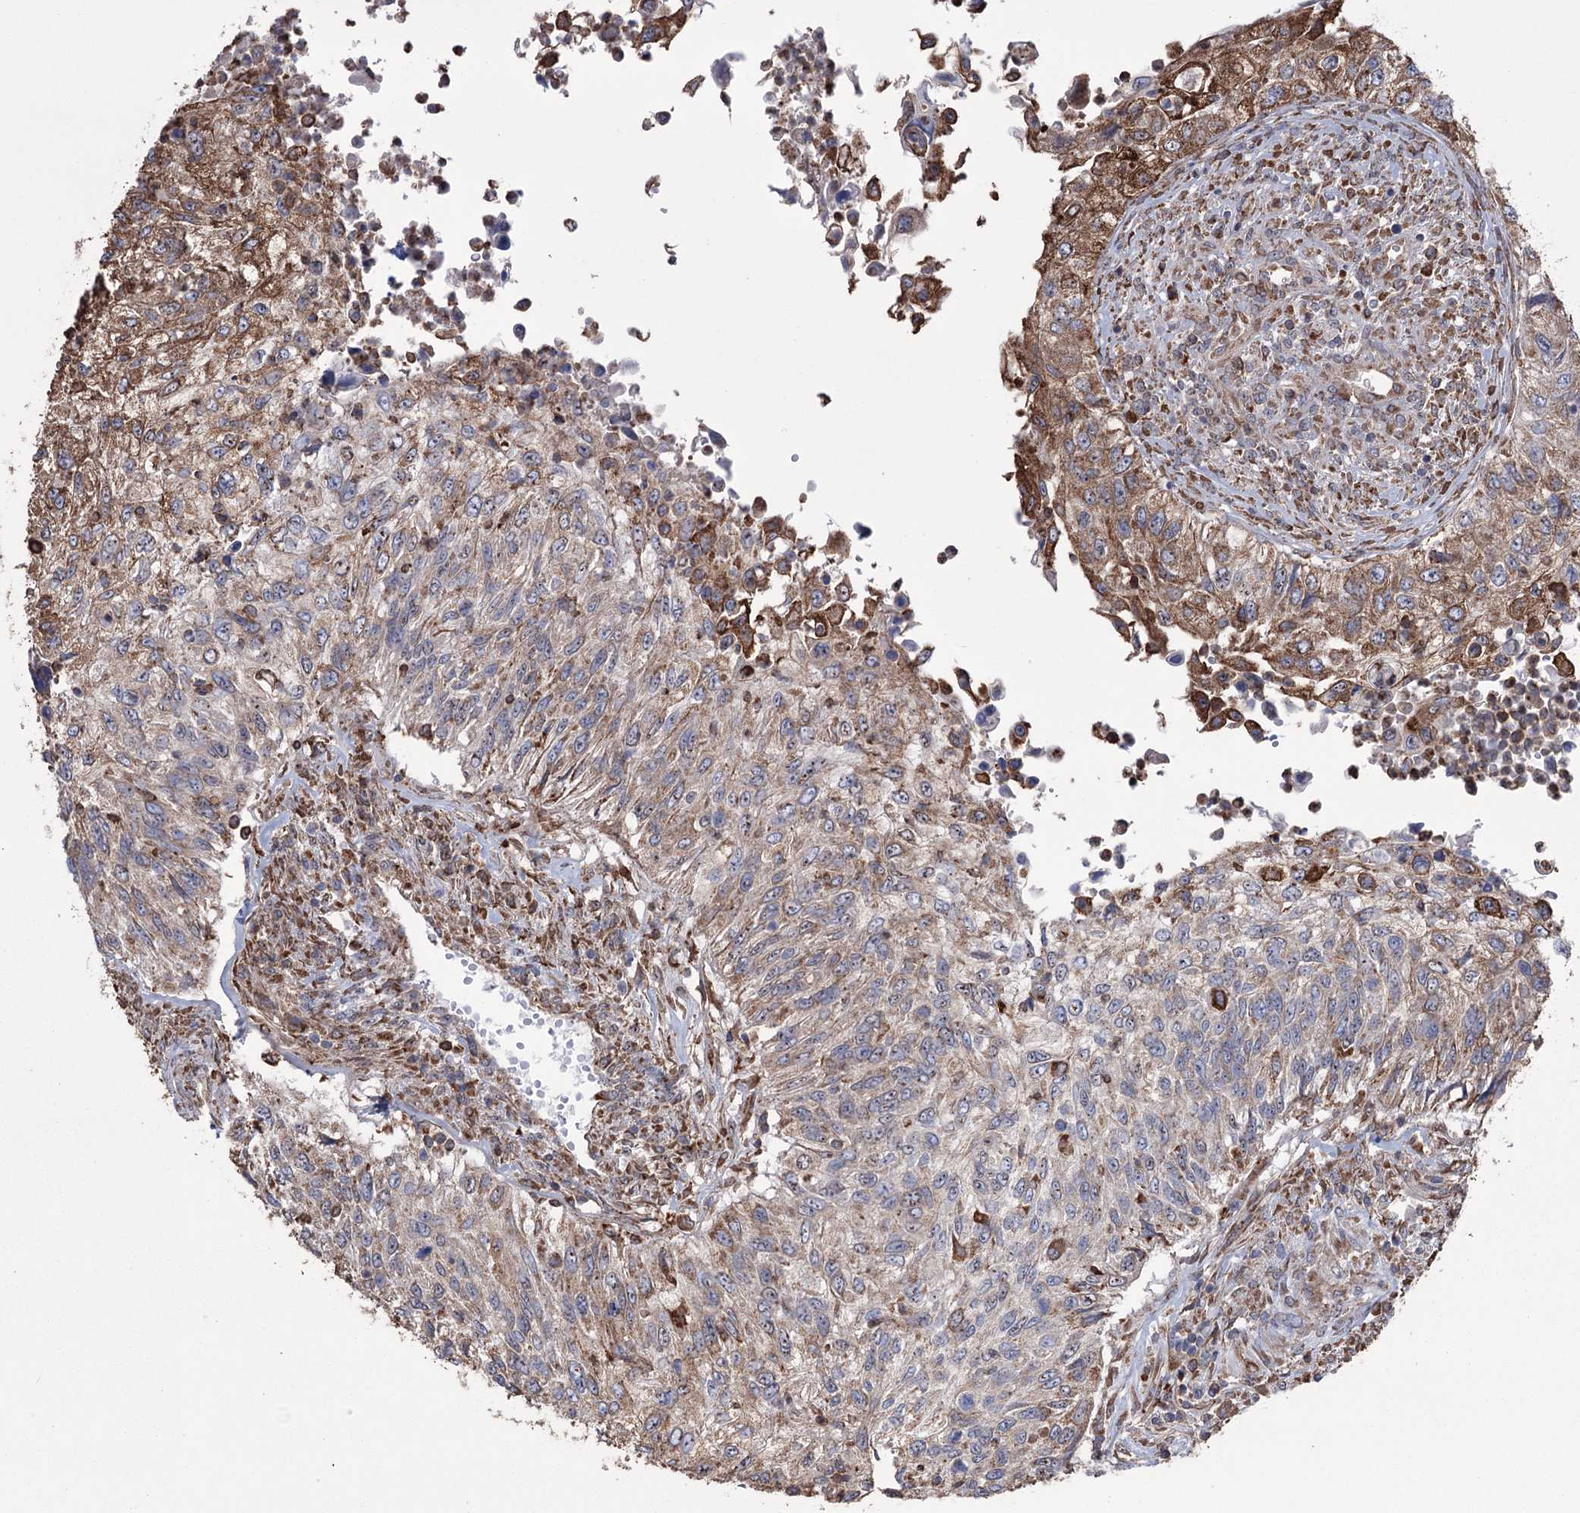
{"staining": {"intensity": "moderate", "quantity": ">75%", "location": "cytoplasmic/membranous"}, "tissue": "urothelial cancer", "cell_type": "Tumor cells", "image_type": "cancer", "snomed": [{"axis": "morphology", "description": "Urothelial carcinoma, High grade"}, {"axis": "topography", "description": "Urinary bladder"}], "caption": "Immunohistochemical staining of urothelial cancer shows moderate cytoplasmic/membranous protein positivity in about >75% of tumor cells. (brown staining indicates protein expression, while blue staining denotes nuclei).", "gene": "TRIM71", "patient": {"sex": "female", "age": 60}}